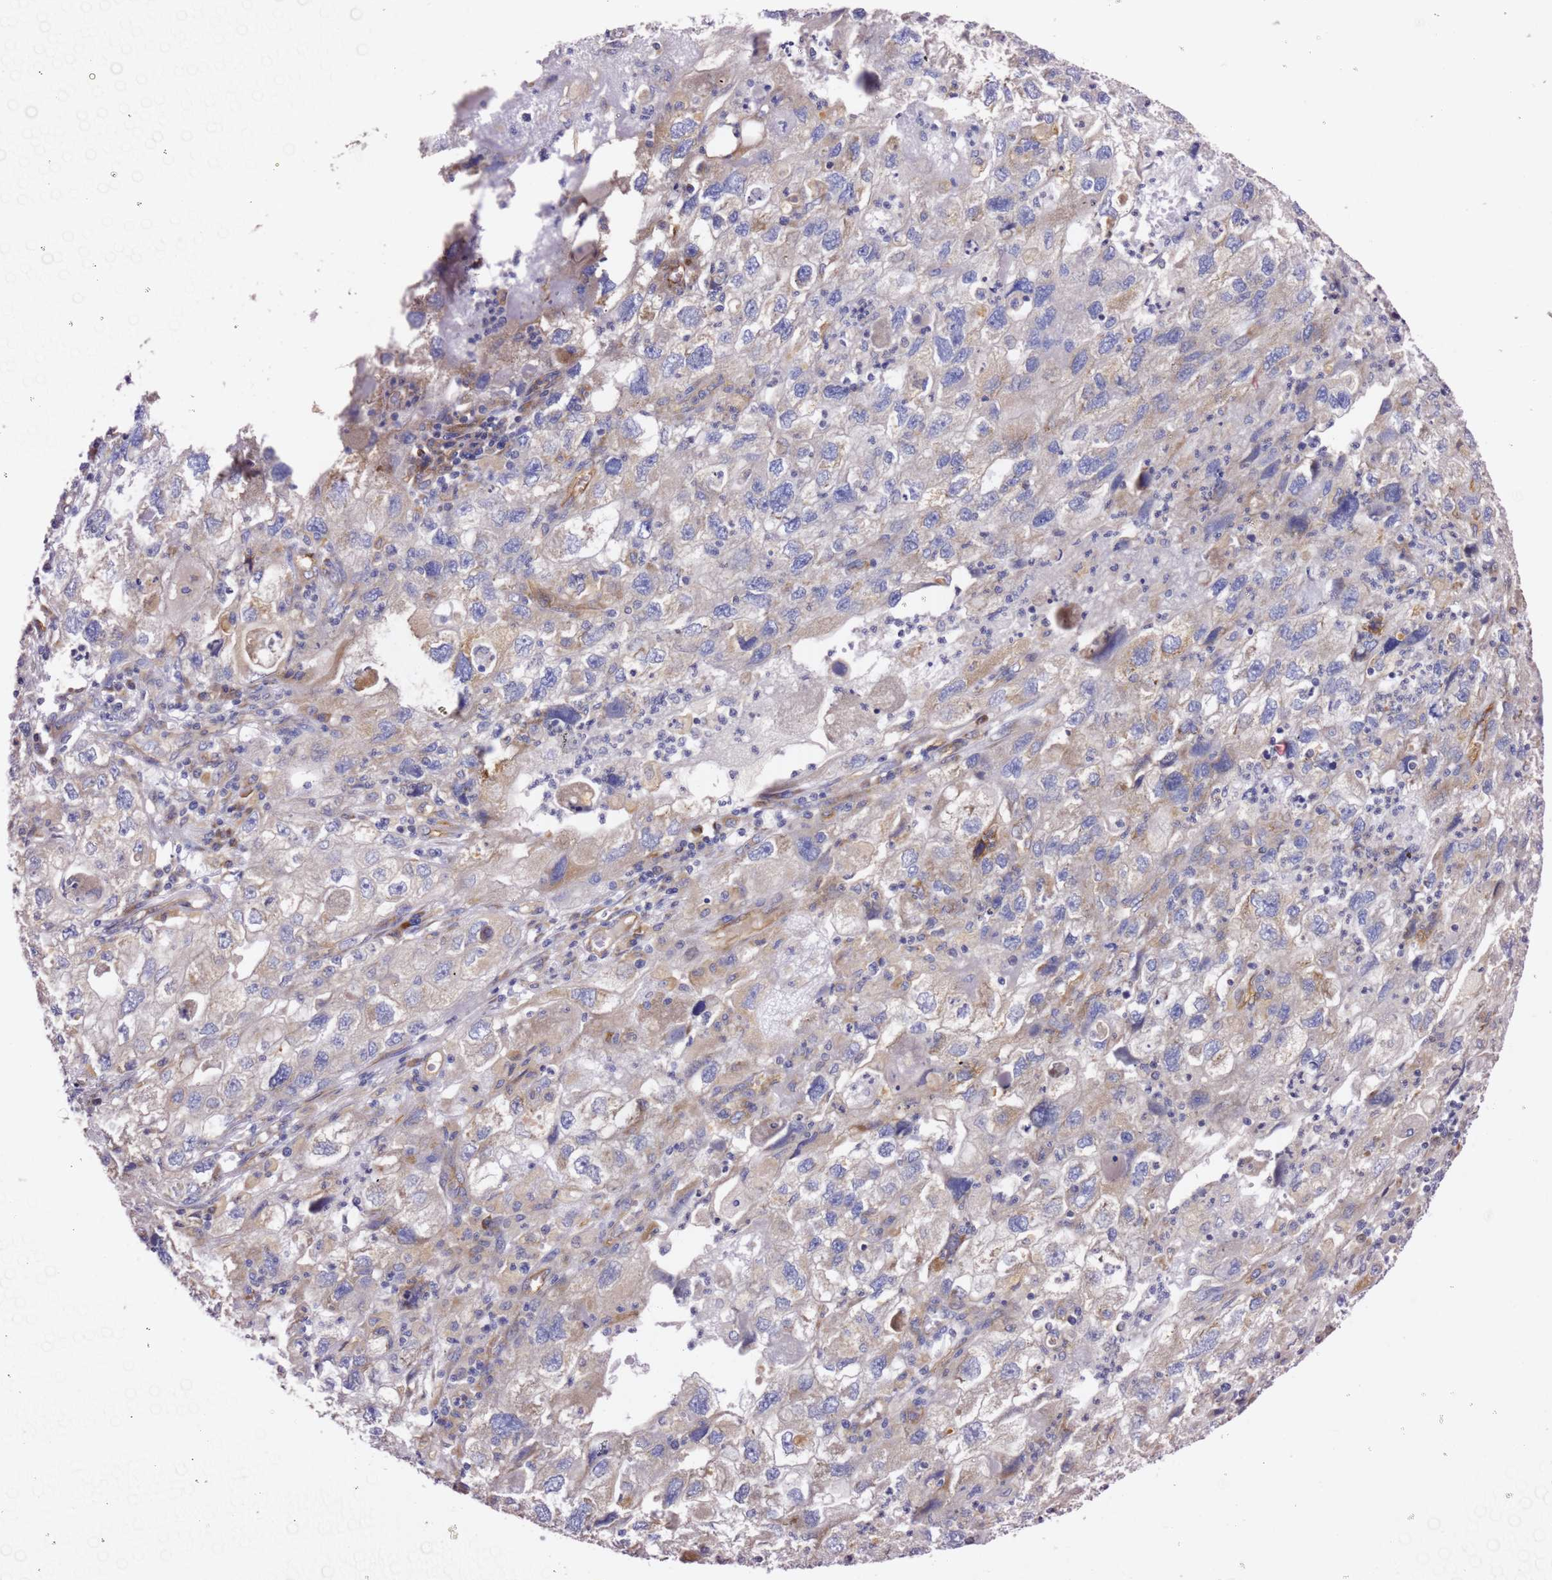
{"staining": {"intensity": "negative", "quantity": "none", "location": "none"}, "tissue": "endometrial cancer", "cell_type": "Tumor cells", "image_type": "cancer", "snomed": [{"axis": "morphology", "description": "Adenocarcinoma, NOS"}, {"axis": "topography", "description": "Endometrium"}], "caption": "Immunohistochemistry (IHC) image of endometrial cancer (adenocarcinoma) stained for a protein (brown), which displays no positivity in tumor cells.", "gene": "KIF7", "patient": {"sex": "female", "age": 49}}